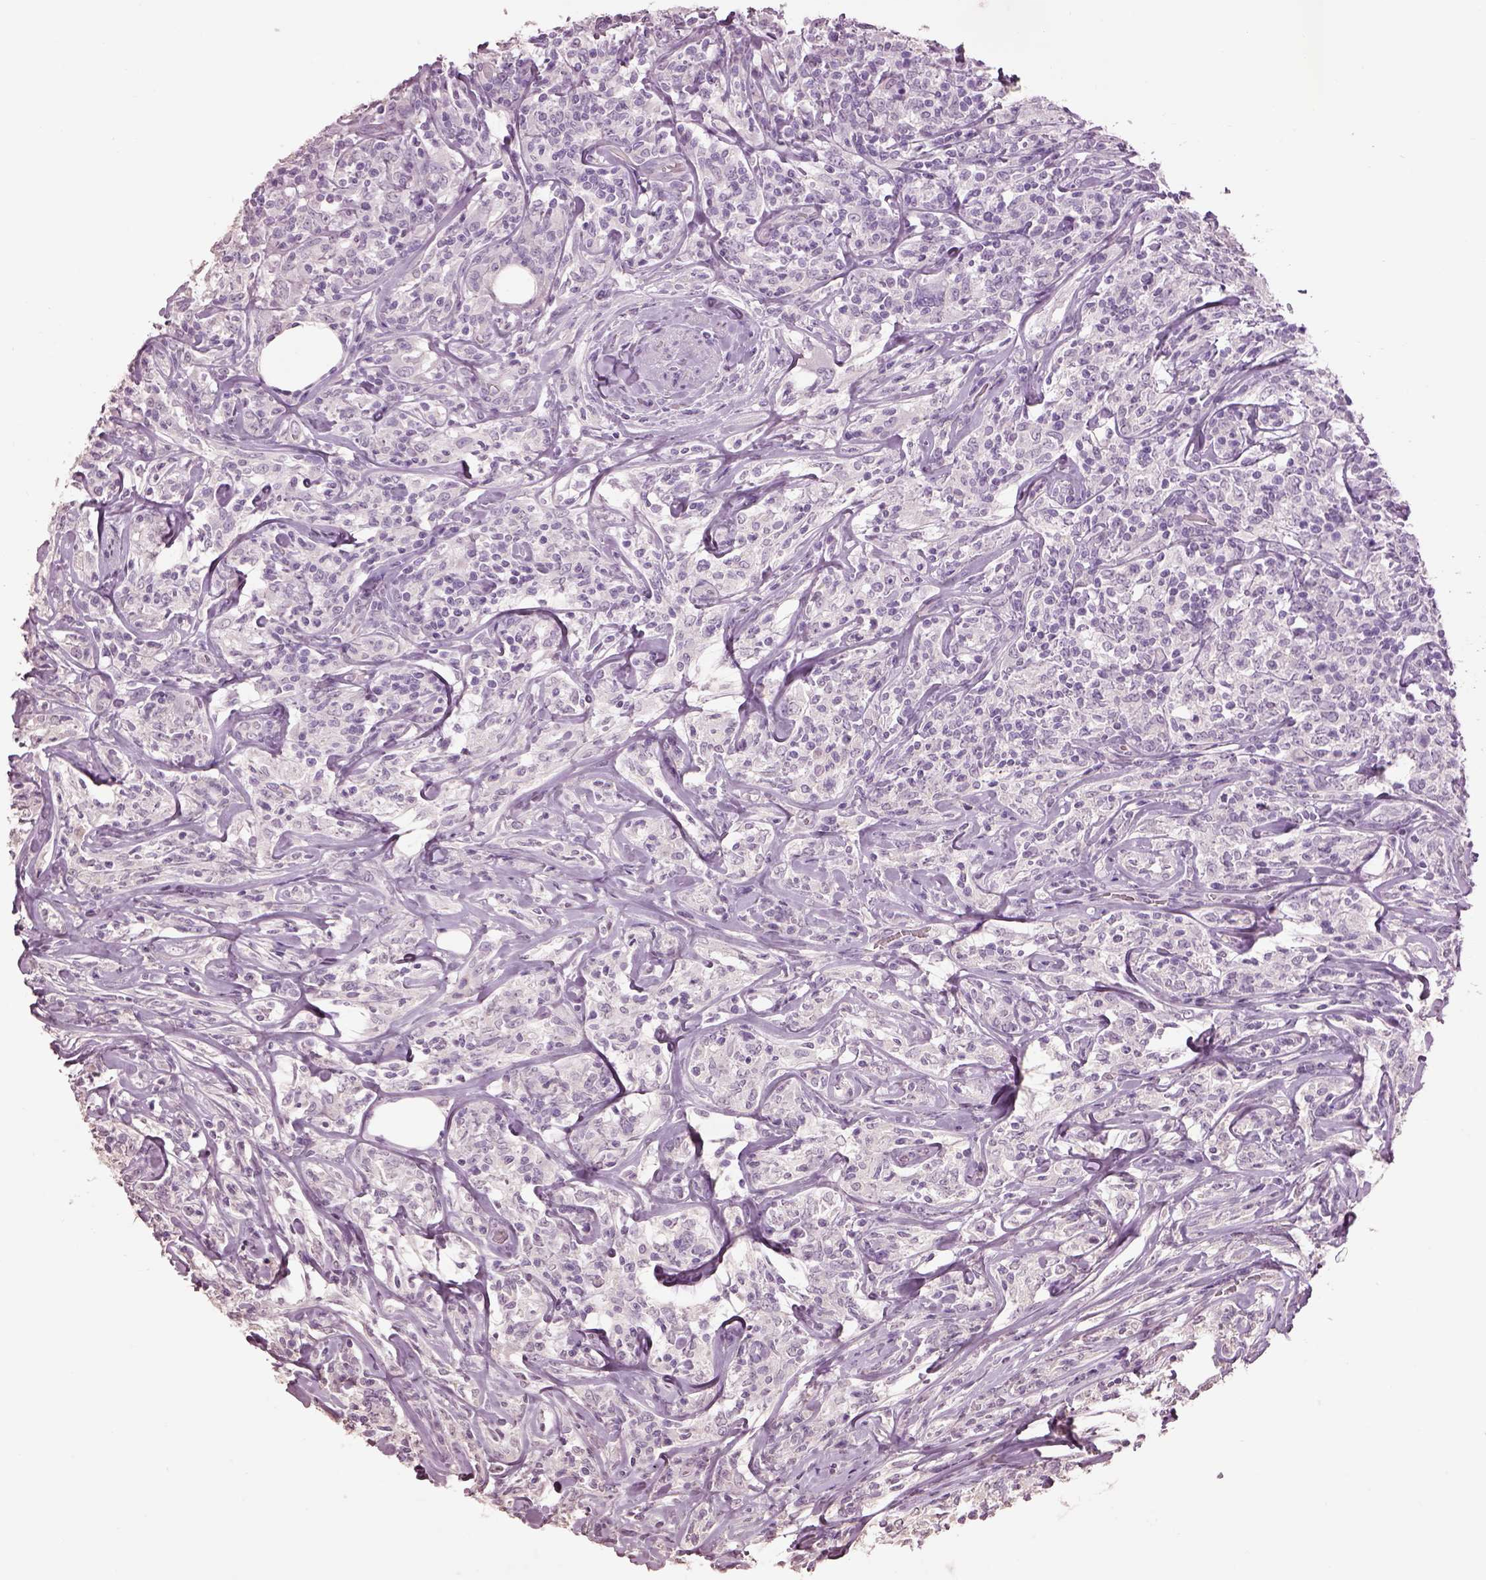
{"staining": {"intensity": "negative", "quantity": "none", "location": "none"}, "tissue": "lymphoma", "cell_type": "Tumor cells", "image_type": "cancer", "snomed": [{"axis": "morphology", "description": "Malignant lymphoma, non-Hodgkin's type, High grade"}, {"axis": "topography", "description": "Lymph node"}], "caption": "Lymphoma was stained to show a protein in brown. There is no significant staining in tumor cells.", "gene": "KCNIP3", "patient": {"sex": "female", "age": 84}}